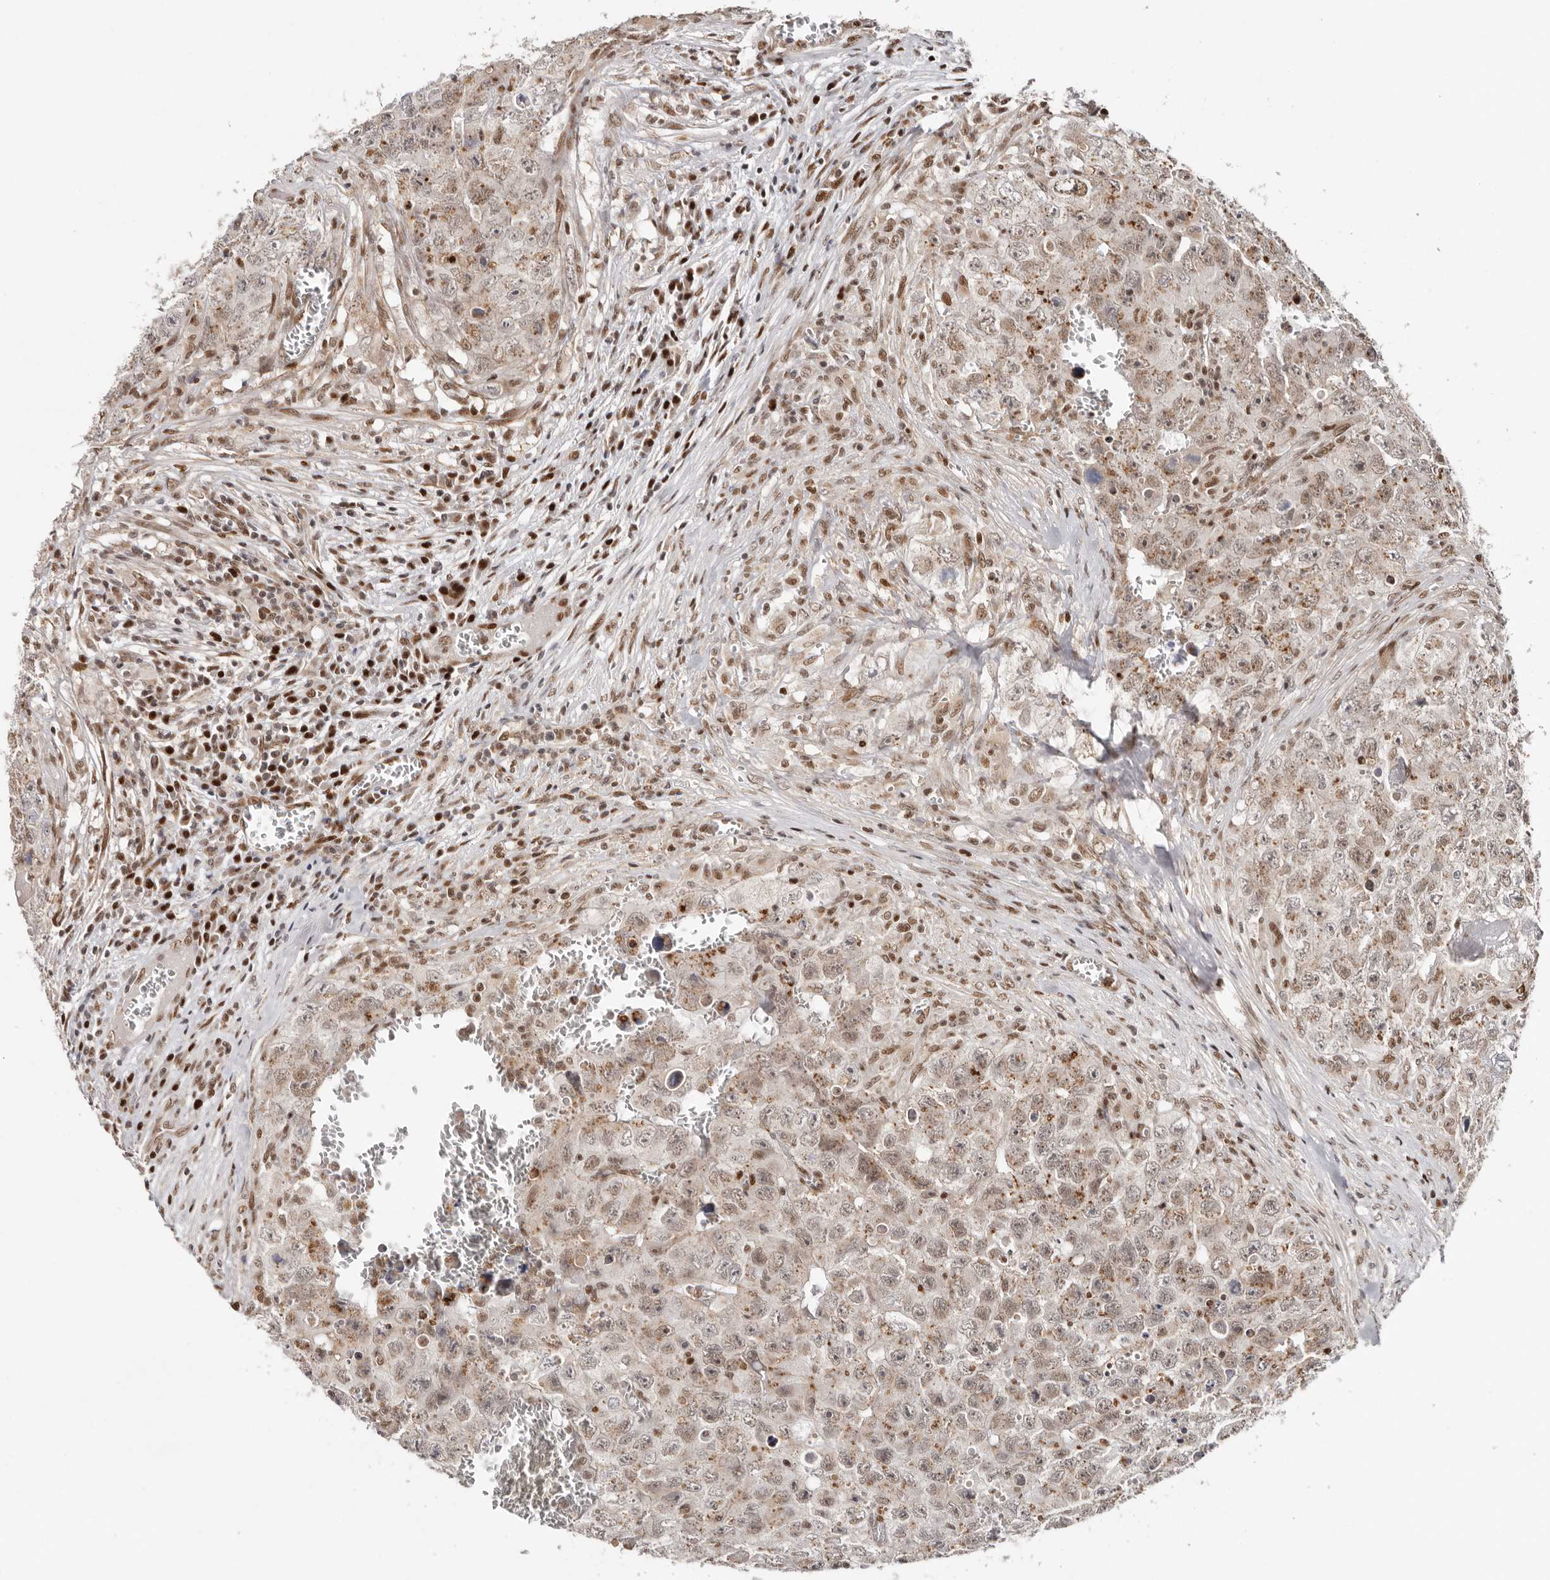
{"staining": {"intensity": "weak", "quantity": ">75%", "location": "cytoplasmic/membranous,nuclear"}, "tissue": "testis cancer", "cell_type": "Tumor cells", "image_type": "cancer", "snomed": [{"axis": "morphology", "description": "Seminoma, NOS"}, {"axis": "morphology", "description": "Carcinoma, Embryonal, NOS"}, {"axis": "topography", "description": "Testis"}], "caption": "There is low levels of weak cytoplasmic/membranous and nuclear staining in tumor cells of testis cancer, as demonstrated by immunohistochemical staining (brown color).", "gene": "SMAD7", "patient": {"sex": "male", "age": 43}}